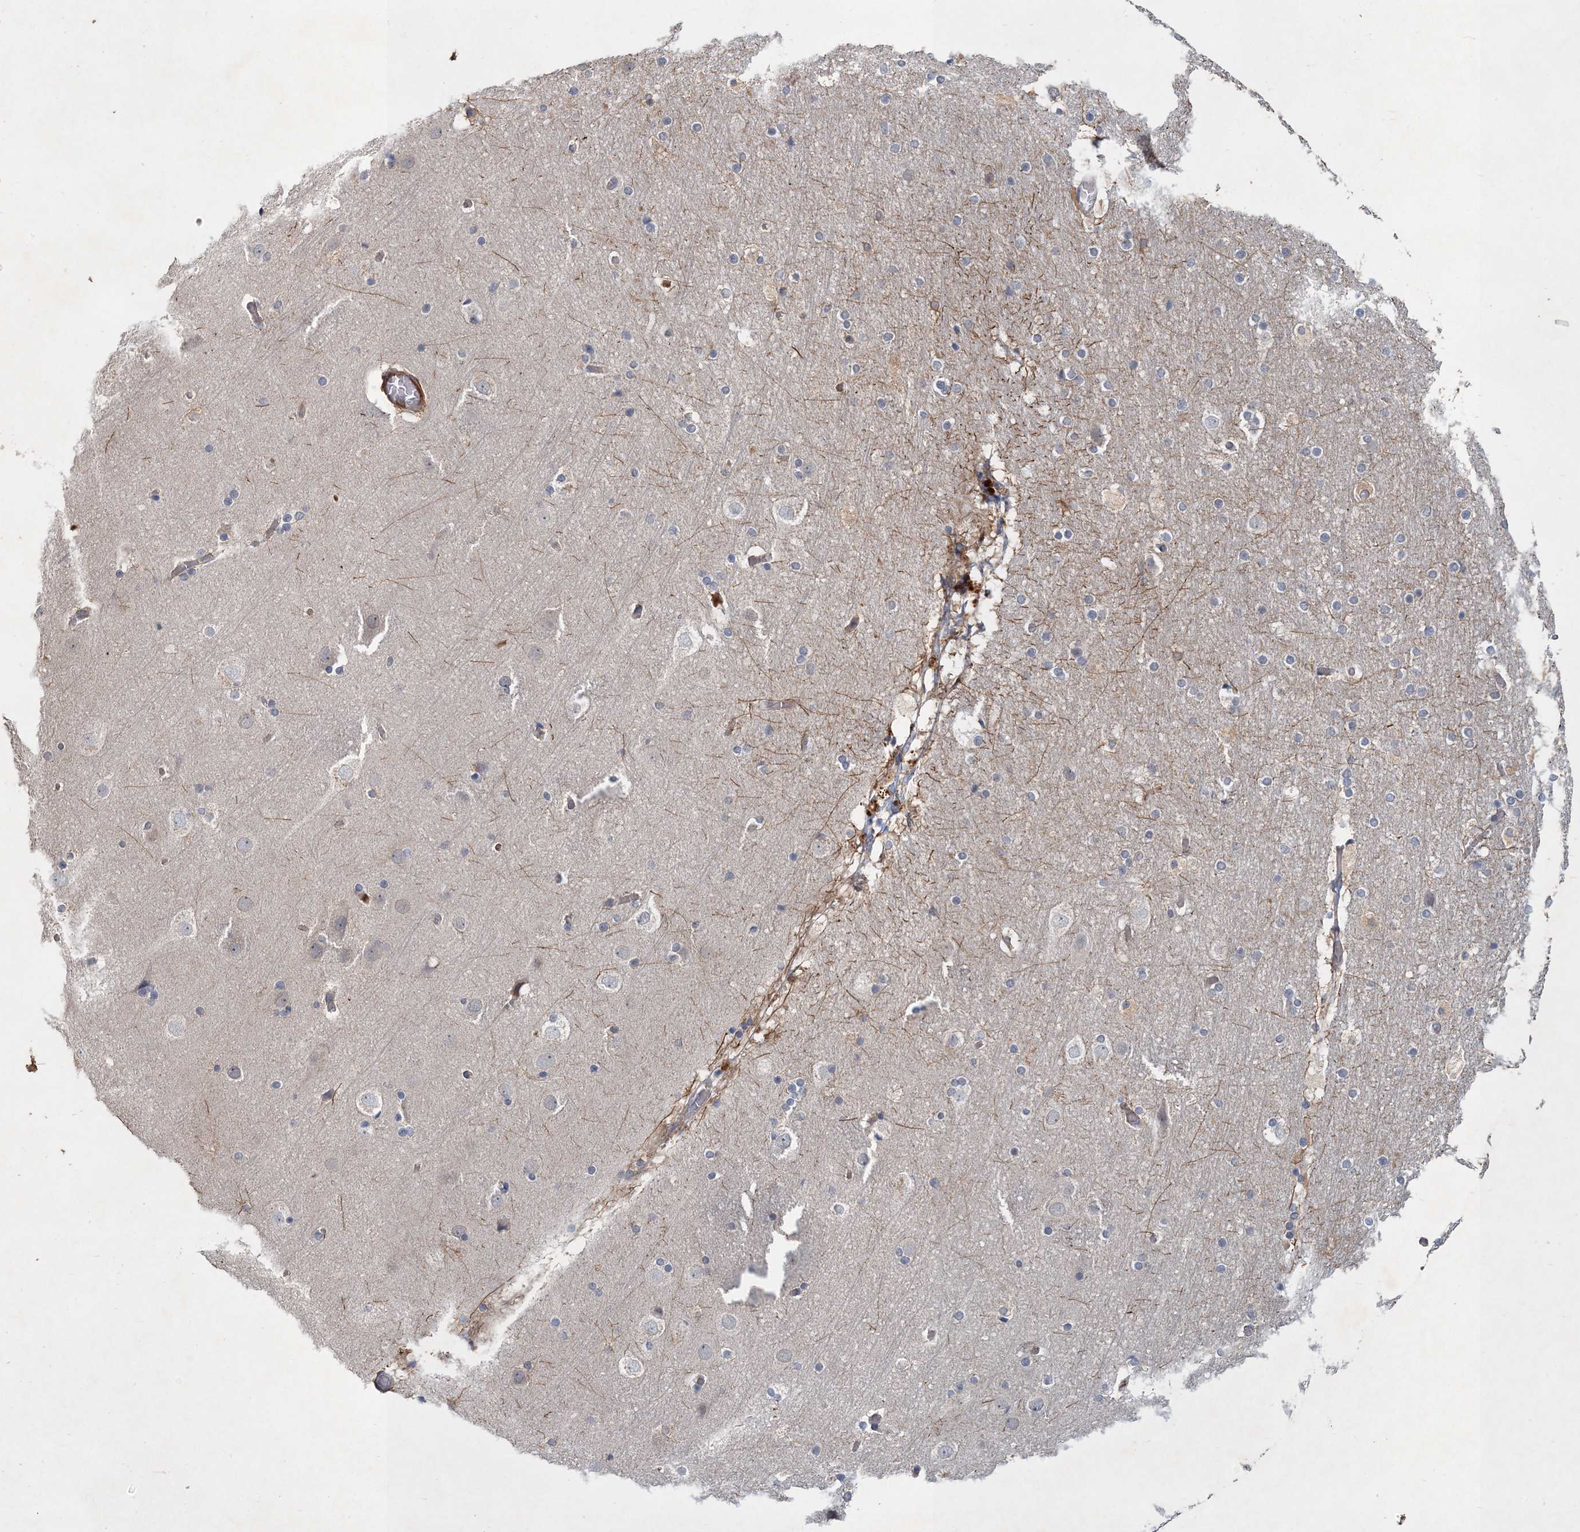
{"staining": {"intensity": "negative", "quantity": "none", "location": "none"}, "tissue": "cerebral cortex", "cell_type": "Endothelial cells", "image_type": "normal", "snomed": [{"axis": "morphology", "description": "Normal tissue, NOS"}, {"axis": "topography", "description": "Cerebral cortex"}], "caption": "This image is of normal cerebral cortex stained with IHC to label a protein in brown with the nuclei are counter-stained blue. There is no staining in endothelial cells.", "gene": "RNF25", "patient": {"sex": "male", "age": 57}}